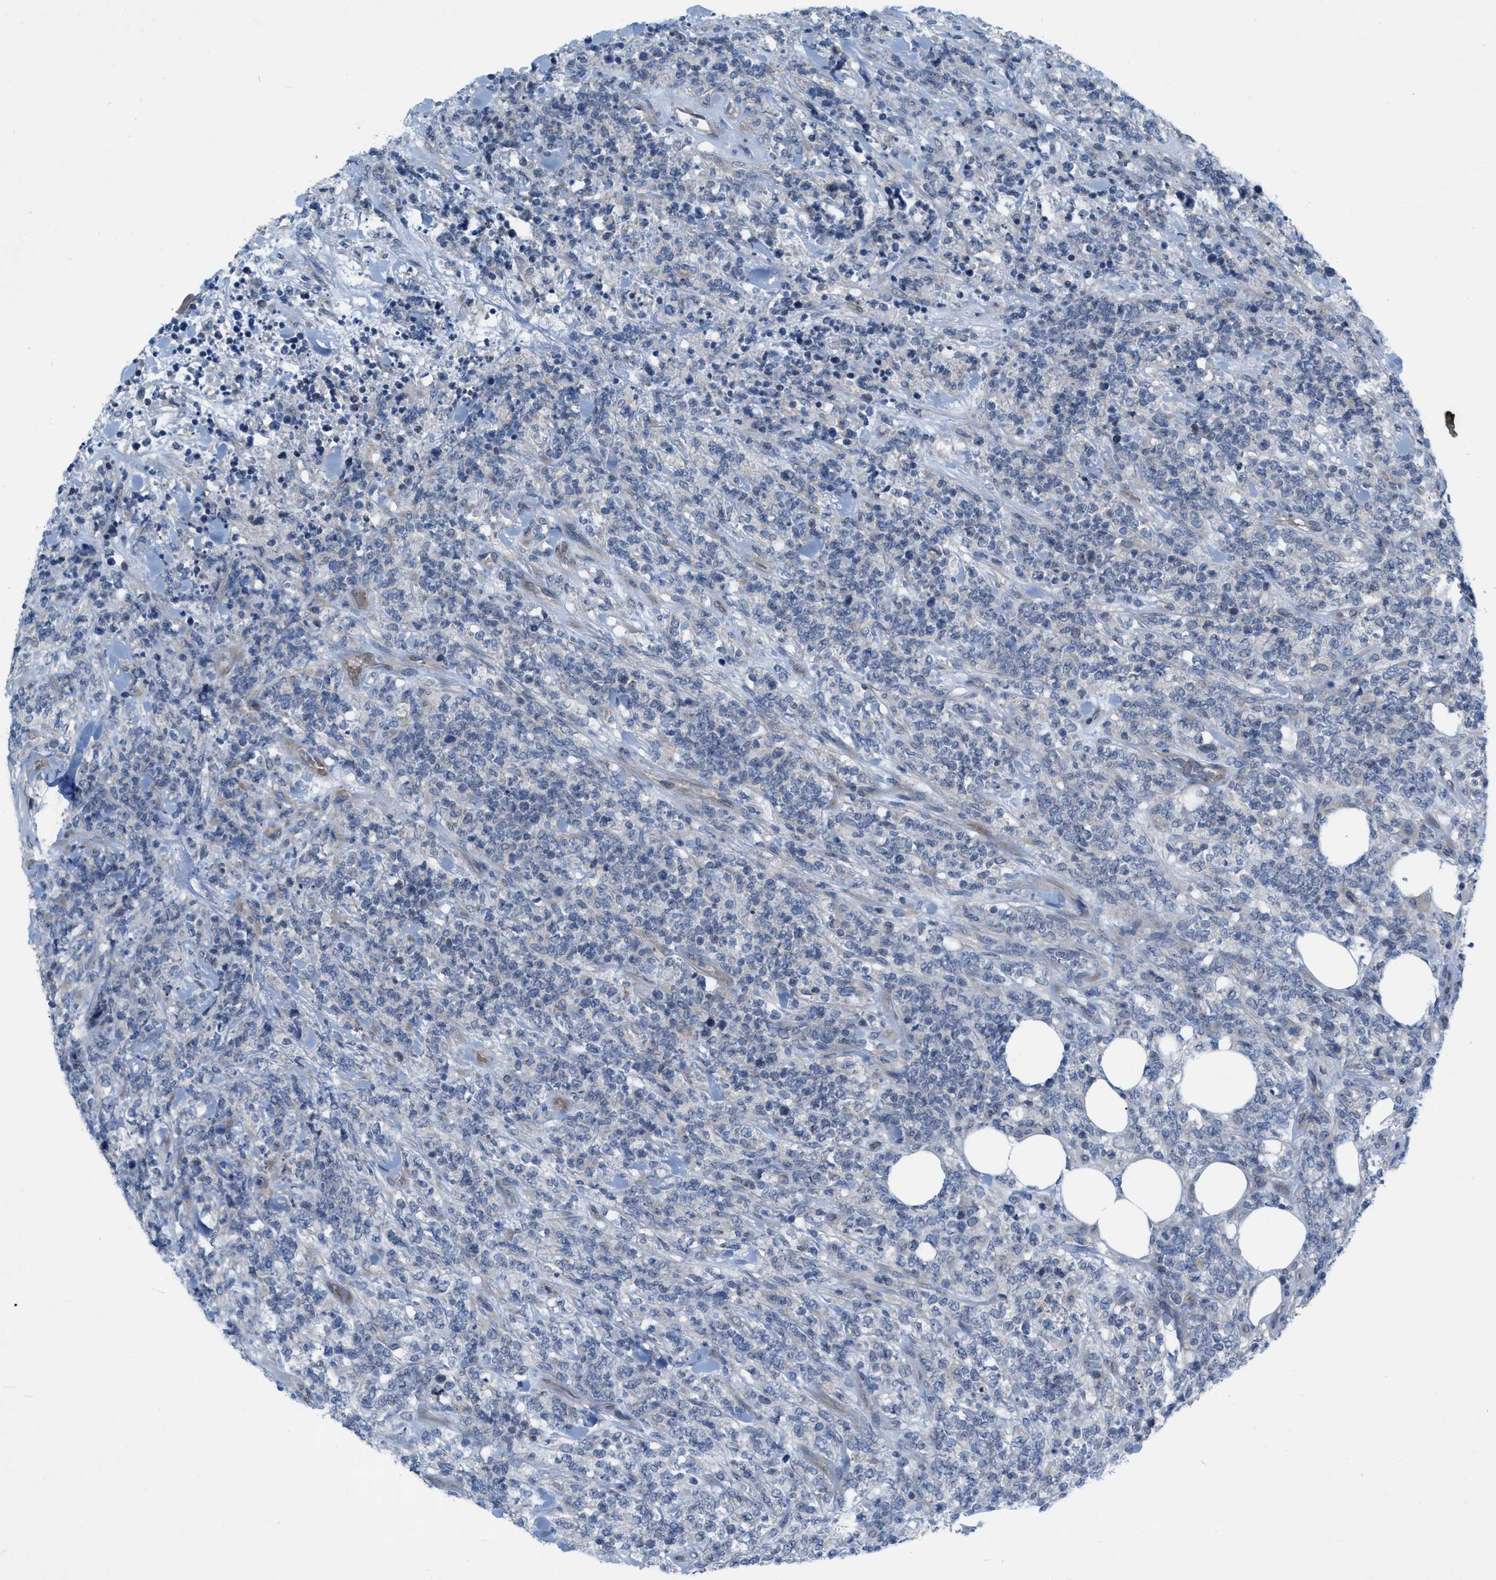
{"staining": {"intensity": "negative", "quantity": "none", "location": "none"}, "tissue": "lymphoma", "cell_type": "Tumor cells", "image_type": "cancer", "snomed": [{"axis": "morphology", "description": "Malignant lymphoma, non-Hodgkin's type, High grade"}, {"axis": "topography", "description": "Soft tissue"}], "caption": "IHC image of human malignant lymphoma, non-Hodgkin's type (high-grade) stained for a protein (brown), which shows no staining in tumor cells.", "gene": "NDEL1", "patient": {"sex": "male", "age": 18}}